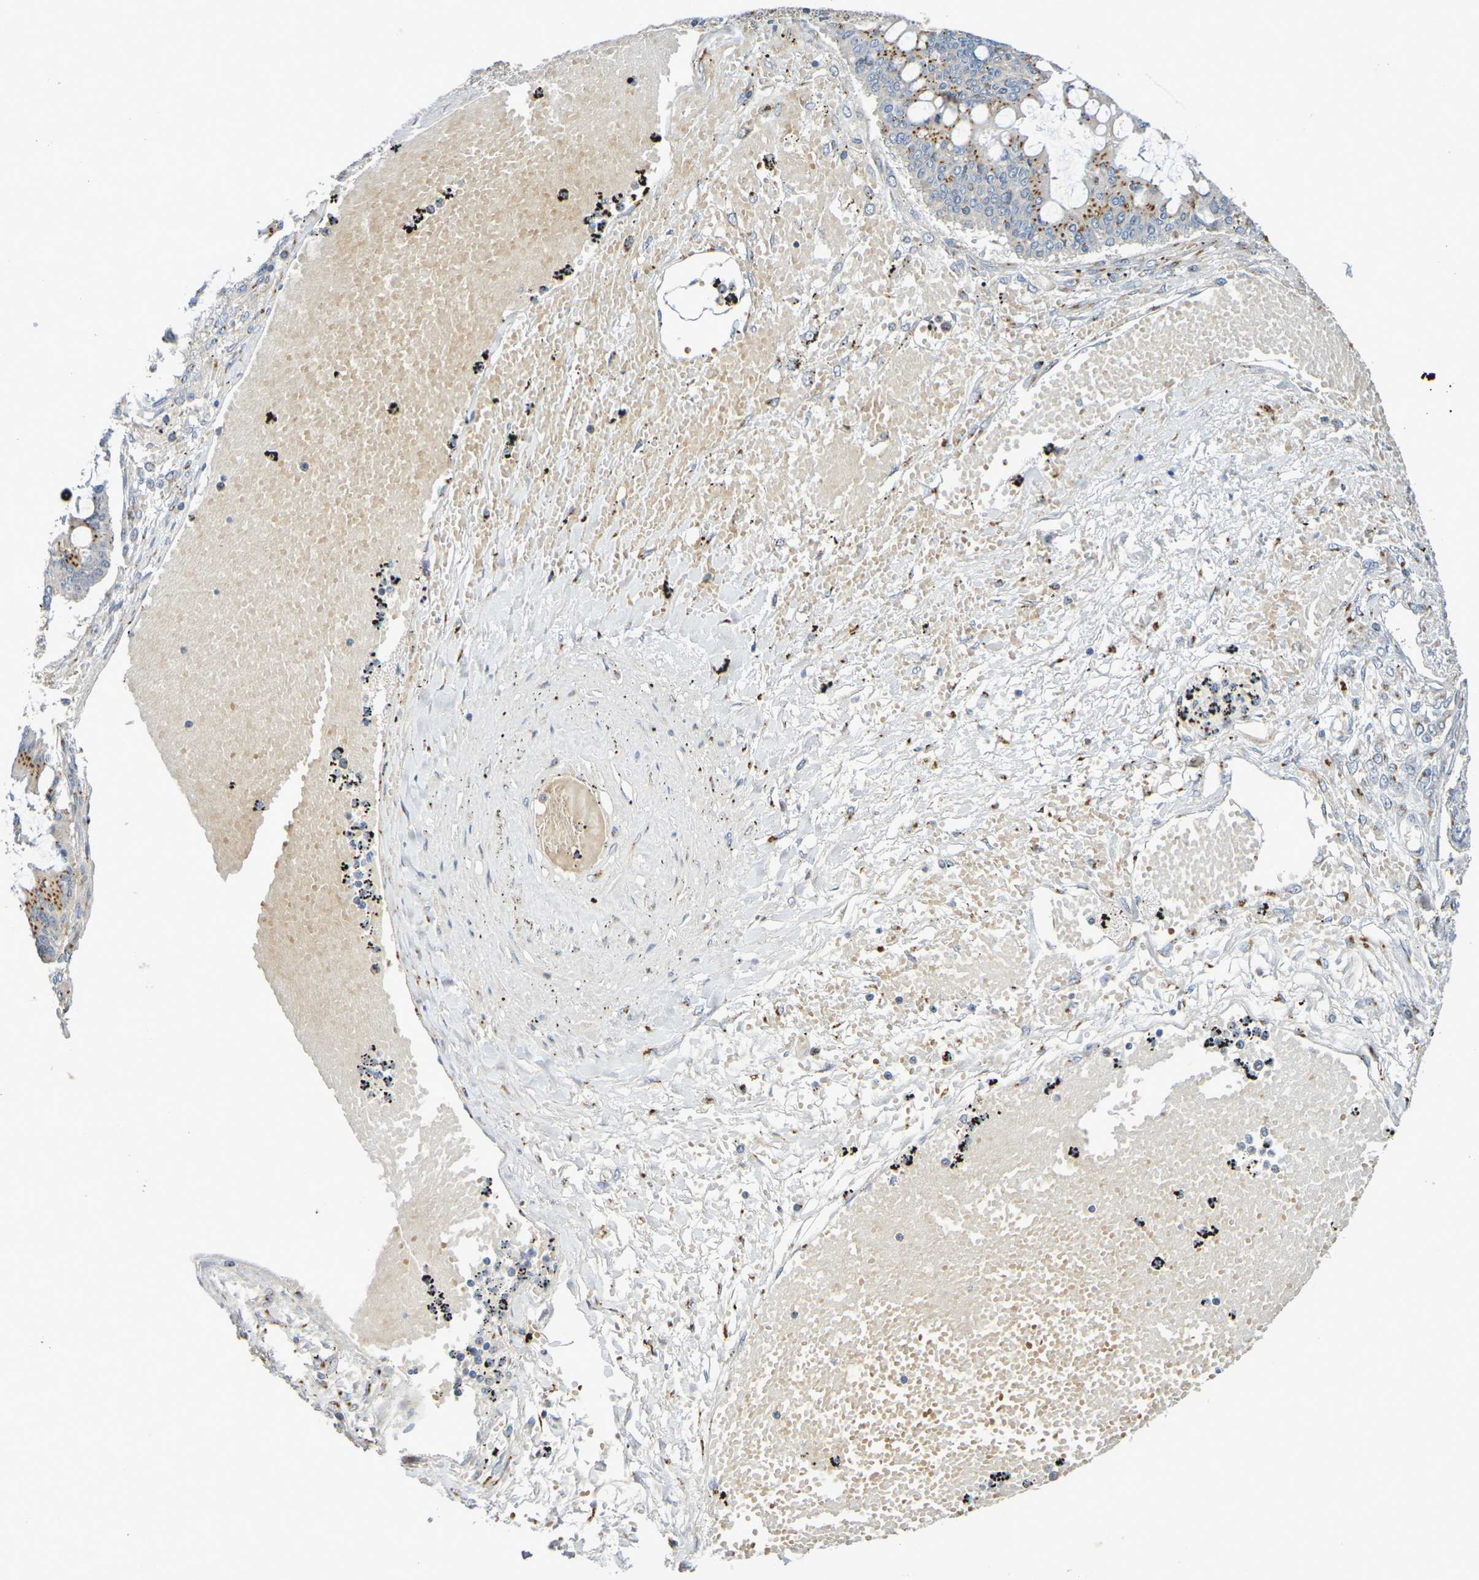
{"staining": {"intensity": "moderate", "quantity": ">75%", "location": "cytoplasmic/membranous"}, "tissue": "ovarian cancer", "cell_type": "Tumor cells", "image_type": "cancer", "snomed": [{"axis": "morphology", "description": "Cystadenocarcinoma, mucinous, NOS"}, {"axis": "topography", "description": "Ovary"}], "caption": "This histopathology image exhibits mucinous cystadenocarcinoma (ovarian) stained with IHC to label a protein in brown. The cytoplasmic/membranous of tumor cells show moderate positivity for the protein. Nuclei are counter-stained blue.", "gene": "DCP2", "patient": {"sex": "female", "age": 73}}